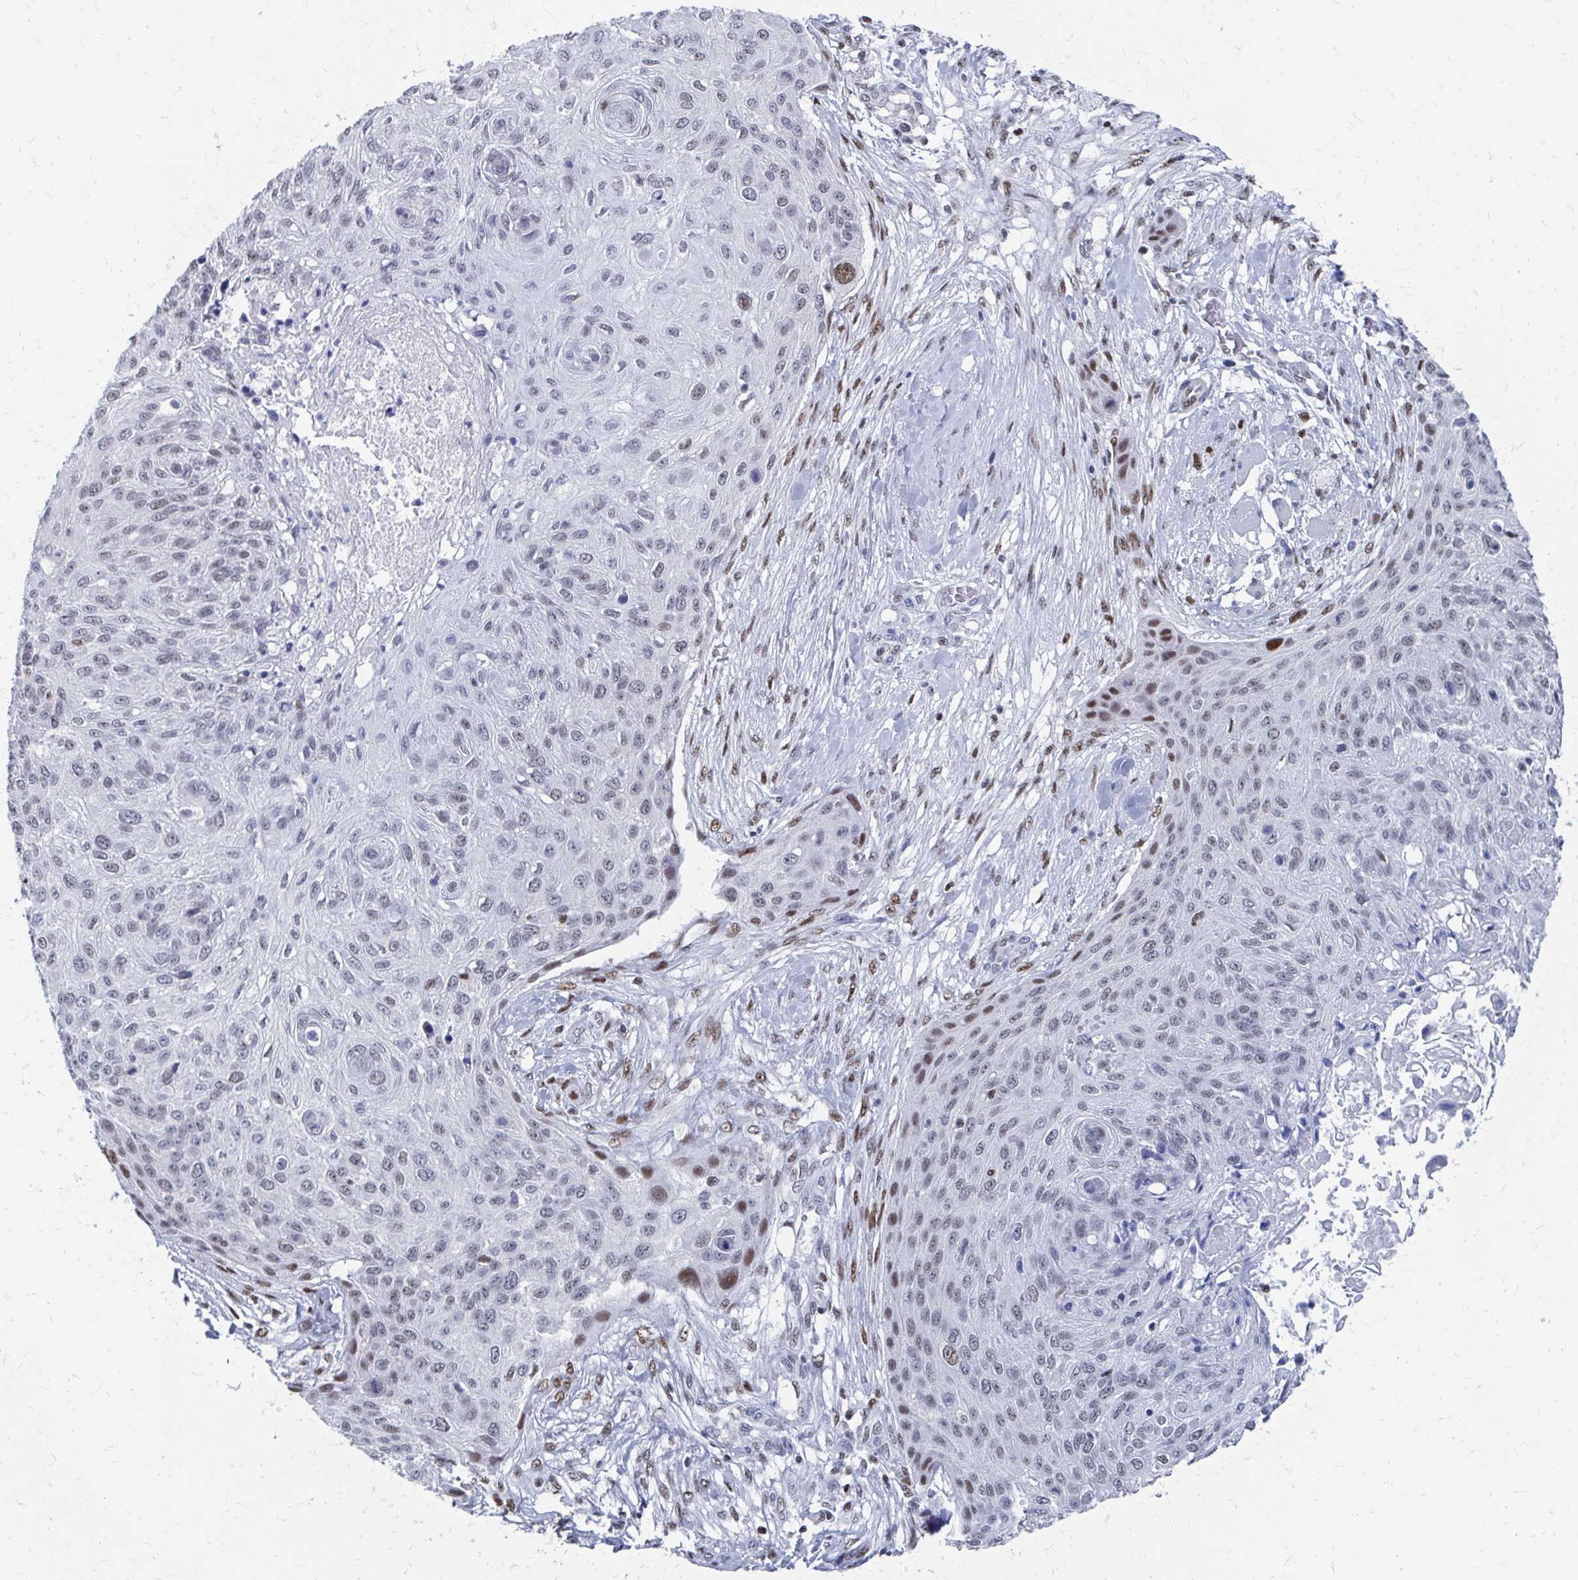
{"staining": {"intensity": "moderate", "quantity": "<25%", "location": "nuclear"}, "tissue": "skin cancer", "cell_type": "Tumor cells", "image_type": "cancer", "snomed": [{"axis": "morphology", "description": "Squamous cell carcinoma, NOS"}, {"axis": "topography", "description": "Skin"}], "caption": "Skin squamous cell carcinoma tissue displays moderate nuclear expression in about <25% of tumor cells, visualized by immunohistochemistry.", "gene": "CDIN1", "patient": {"sex": "female", "age": 87}}